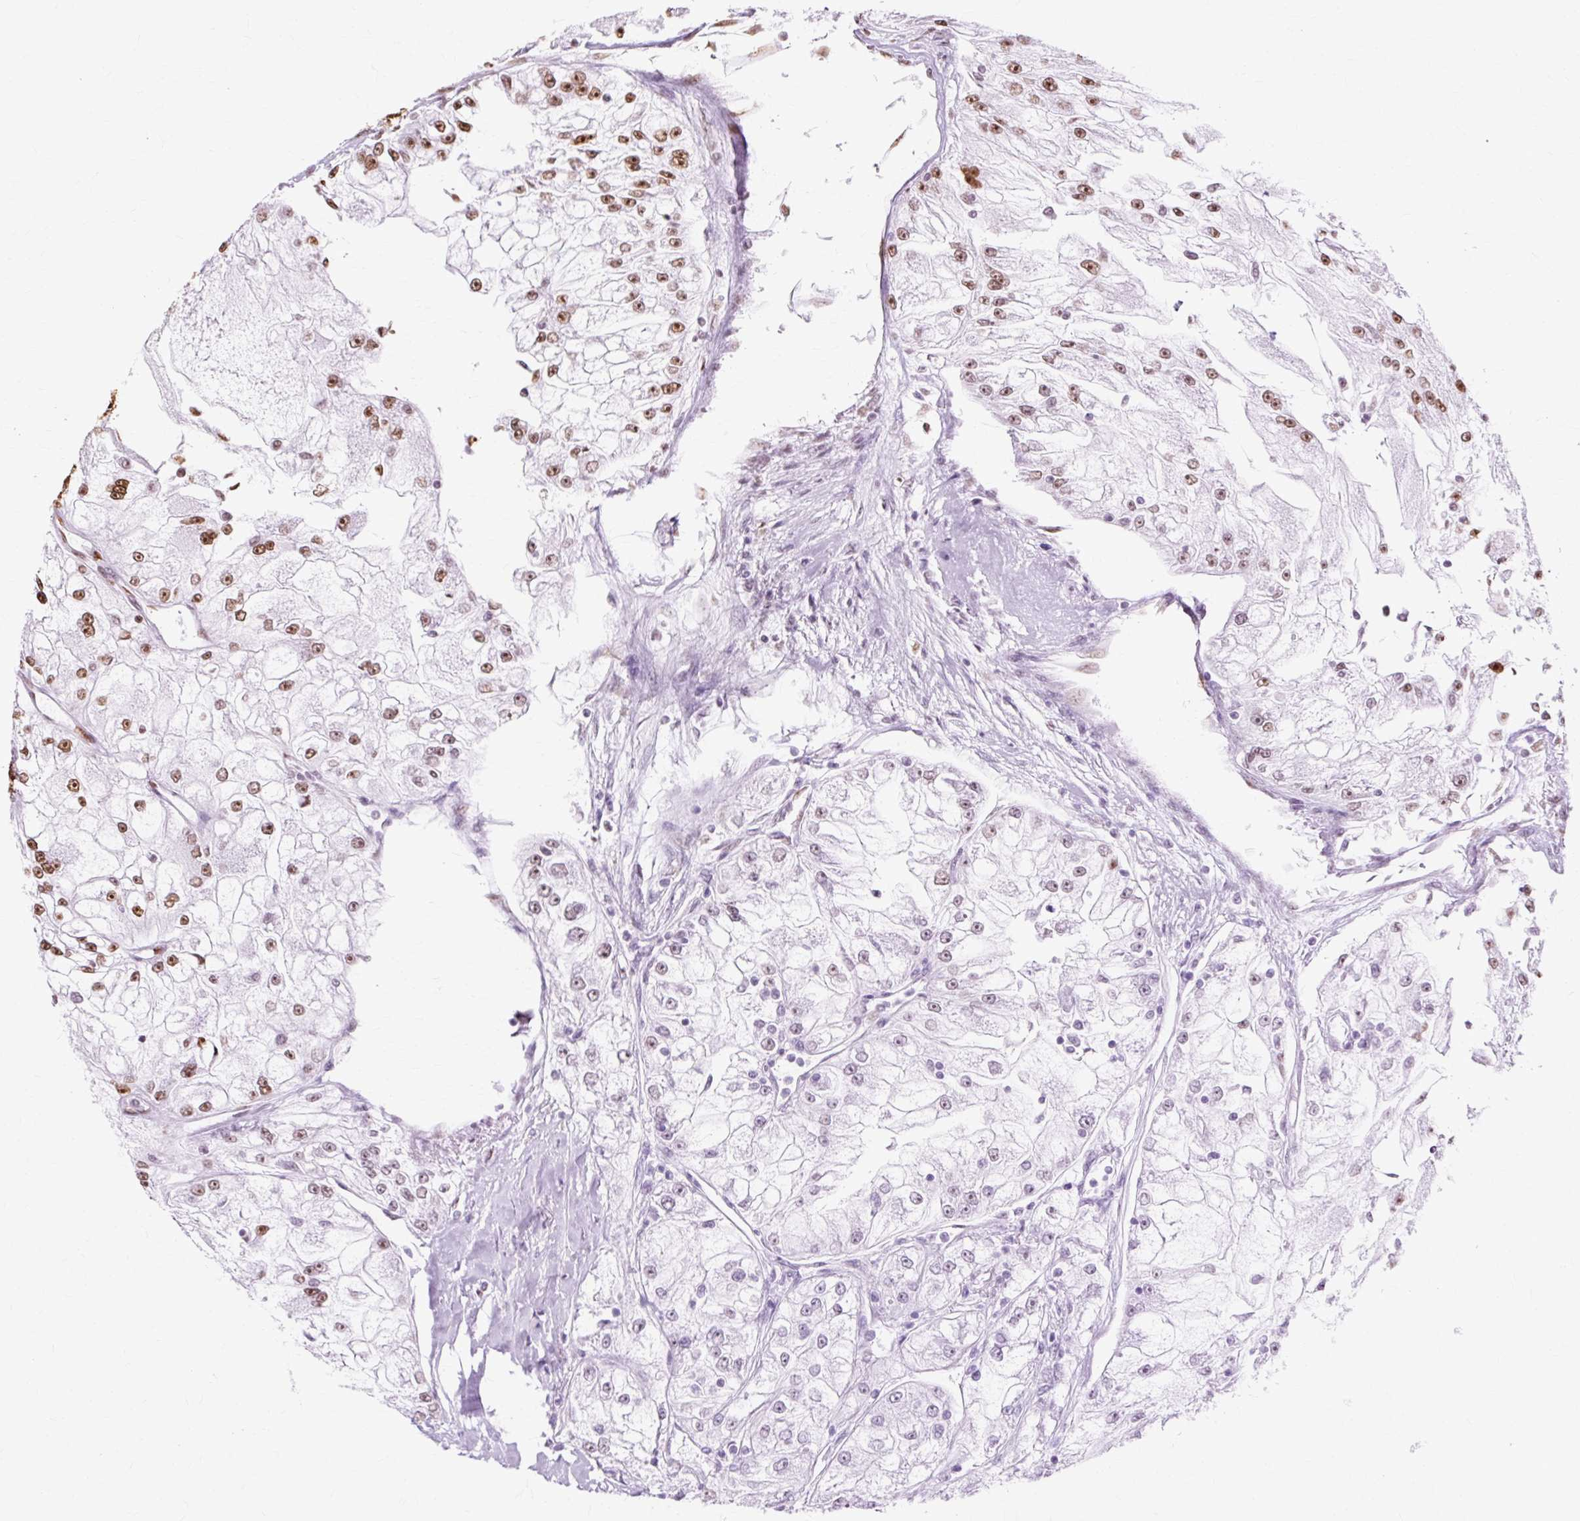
{"staining": {"intensity": "strong", "quantity": "25%-75%", "location": "nuclear"}, "tissue": "renal cancer", "cell_type": "Tumor cells", "image_type": "cancer", "snomed": [{"axis": "morphology", "description": "Adenocarcinoma, NOS"}, {"axis": "topography", "description": "Kidney"}], "caption": "Renal cancer stained with DAB immunohistochemistry (IHC) displays high levels of strong nuclear staining in approximately 25%-75% of tumor cells.", "gene": "XRCC6", "patient": {"sex": "female", "age": 72}}